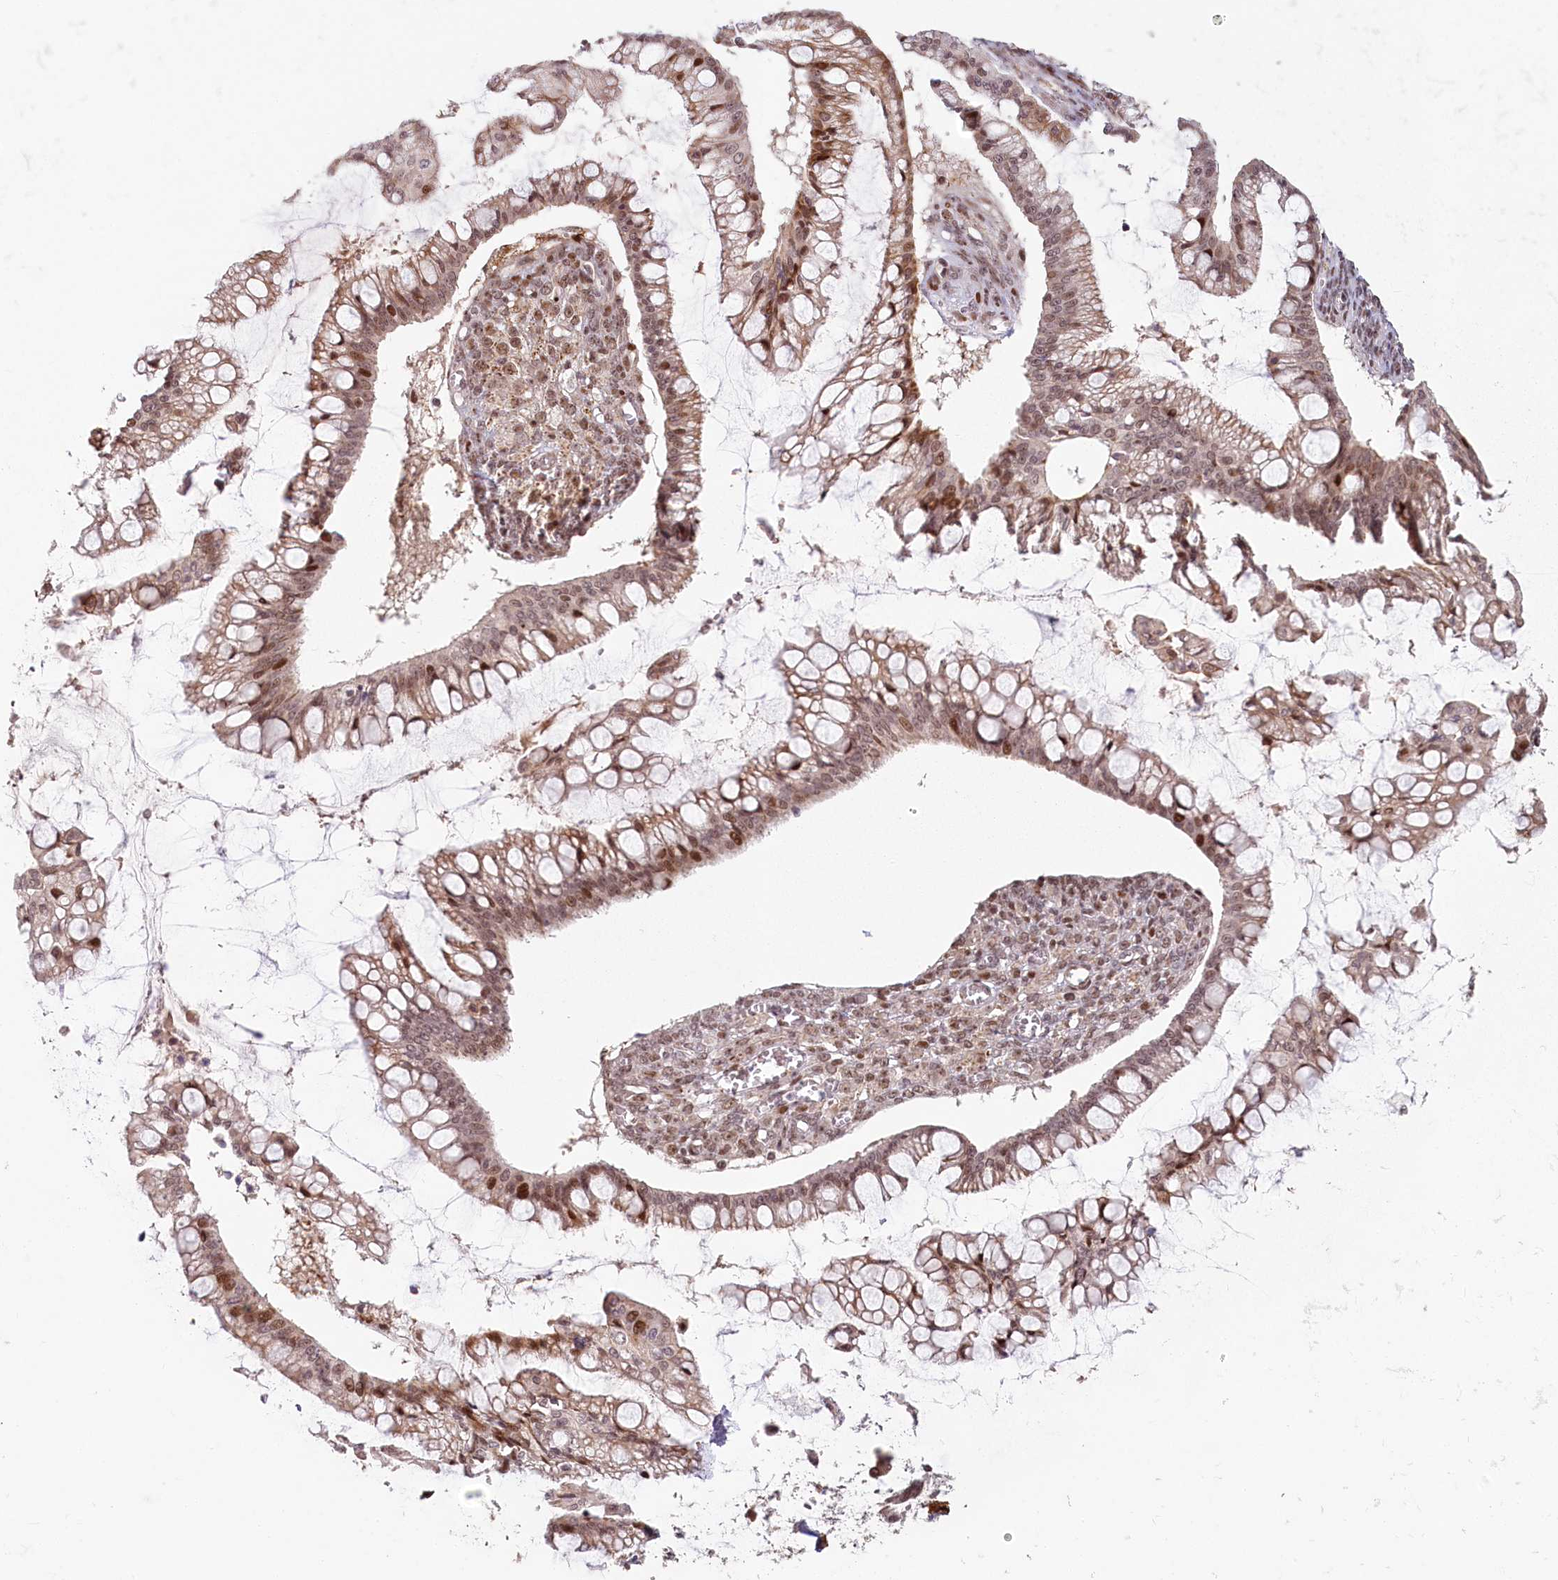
{"staining": {"intensity": "moderate", "quantity": "25%-75%", "location": "nuclear"}, "tissue": "ovarian cancer", "cell_type": "Tumor cells", "image_type": "cancer", "snomed": [{"axis": "morphology", "description": "Cystadenocarcinoma, mucinous, NOS"}, {"axis": "topography", "description": "Ovary"}], "caption": "Protein expression by immunohistochemistry (IHC) reveals moderate nuclear positivity in about 25%-75% of tumor cells in ovarian cancer (mucinous cystadenocarcinoma).", "gene": "FAM204A", "patient": {"sex": "female", "age": 73}}